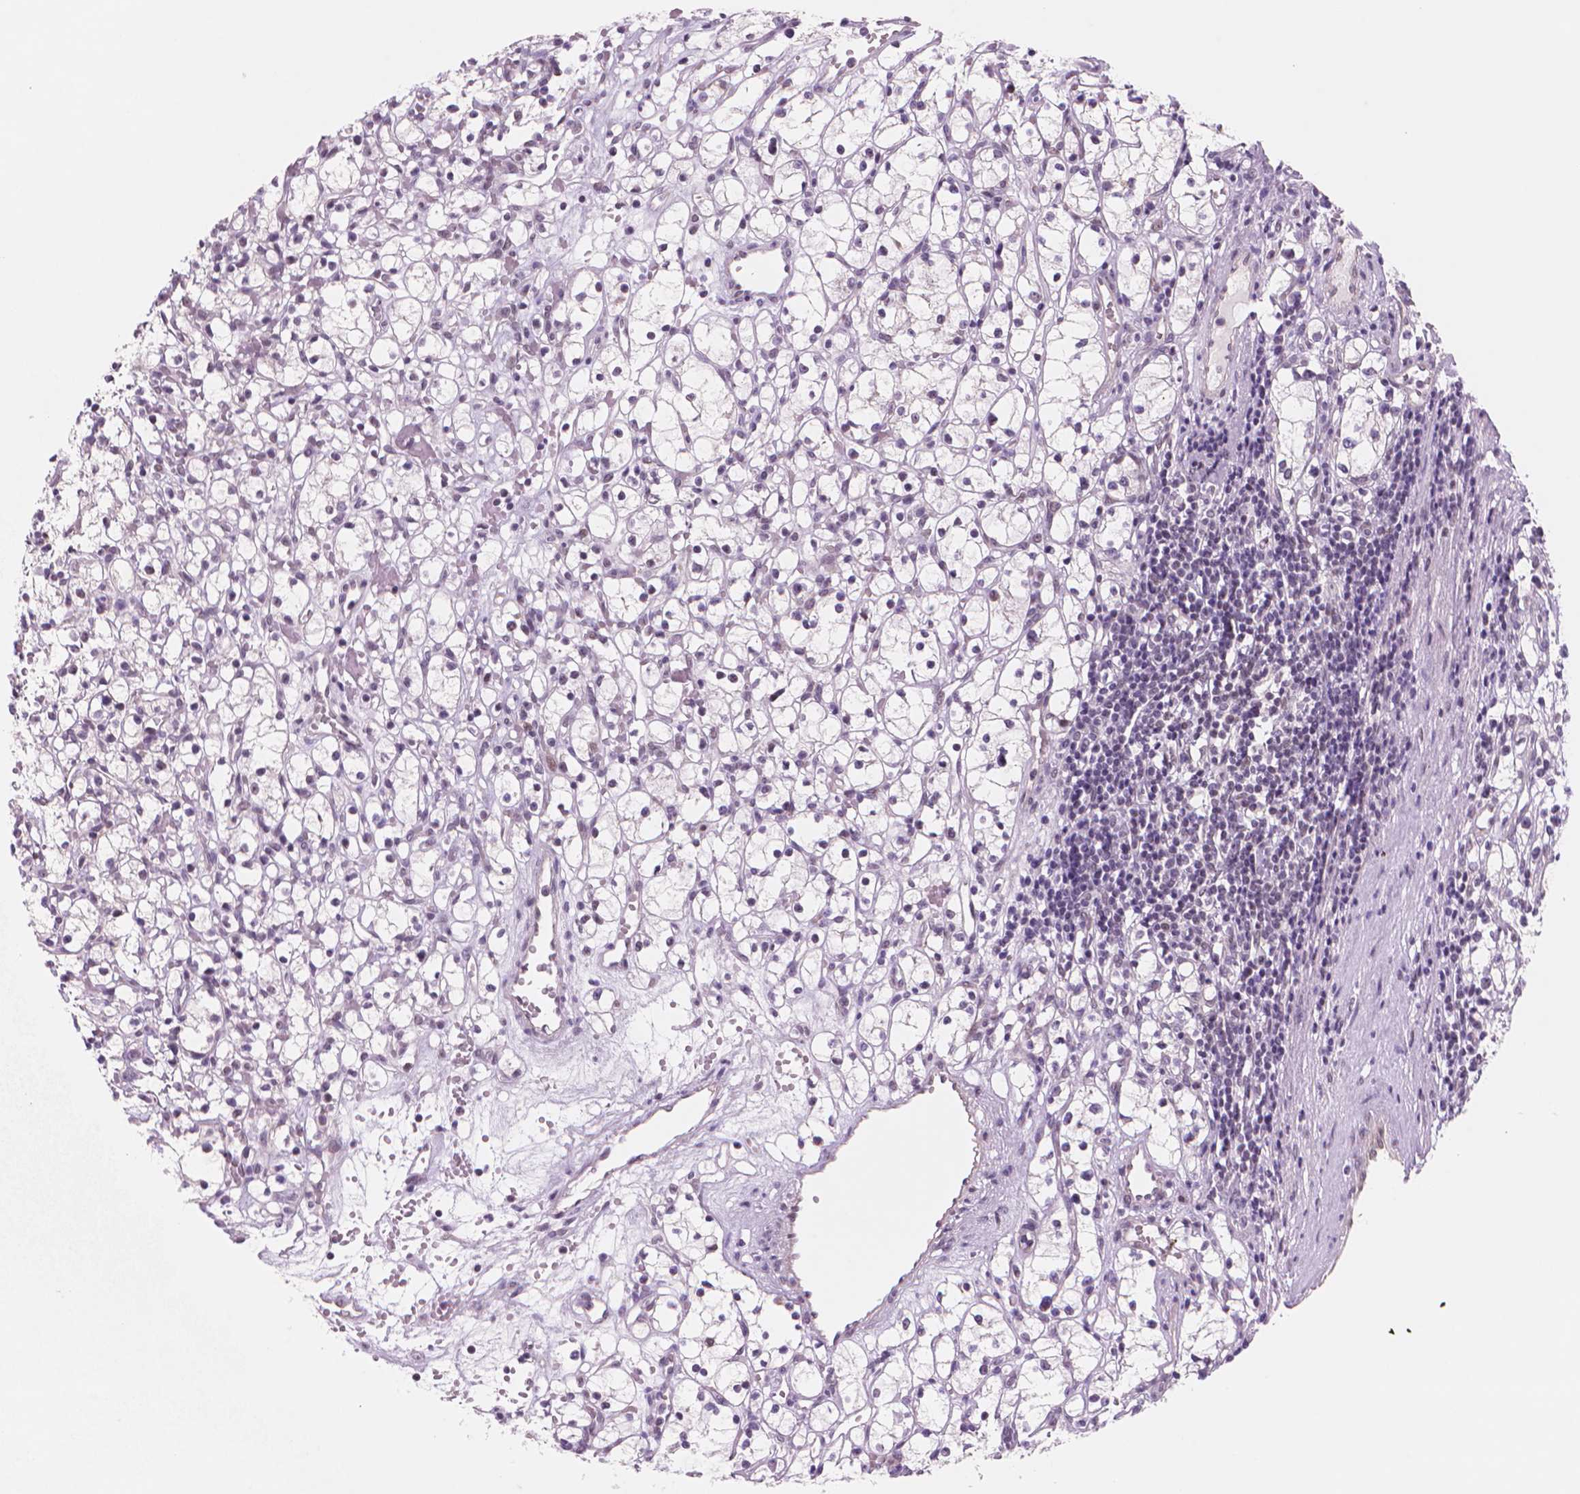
{"staining": {"intensity": "negative", "quantity": "none", "location": "none"}, "tissue": "renal cancer", "cell_type": "Tumor cells", "image_type": "cancer", "snomed": [{"axis": "morphology", "description": "Adenocarcinoma, NOS"}, {"axis": "topography", "description": "Kidney"}], "caption": "Immunohistochemical staining of human renal cancer (adenocarcinoma) displays no significant positivity in tumor cells. Nuclei are stained in blue.", "gene": "POLR3D", "patient": {"sex": "female", "age": 59}}